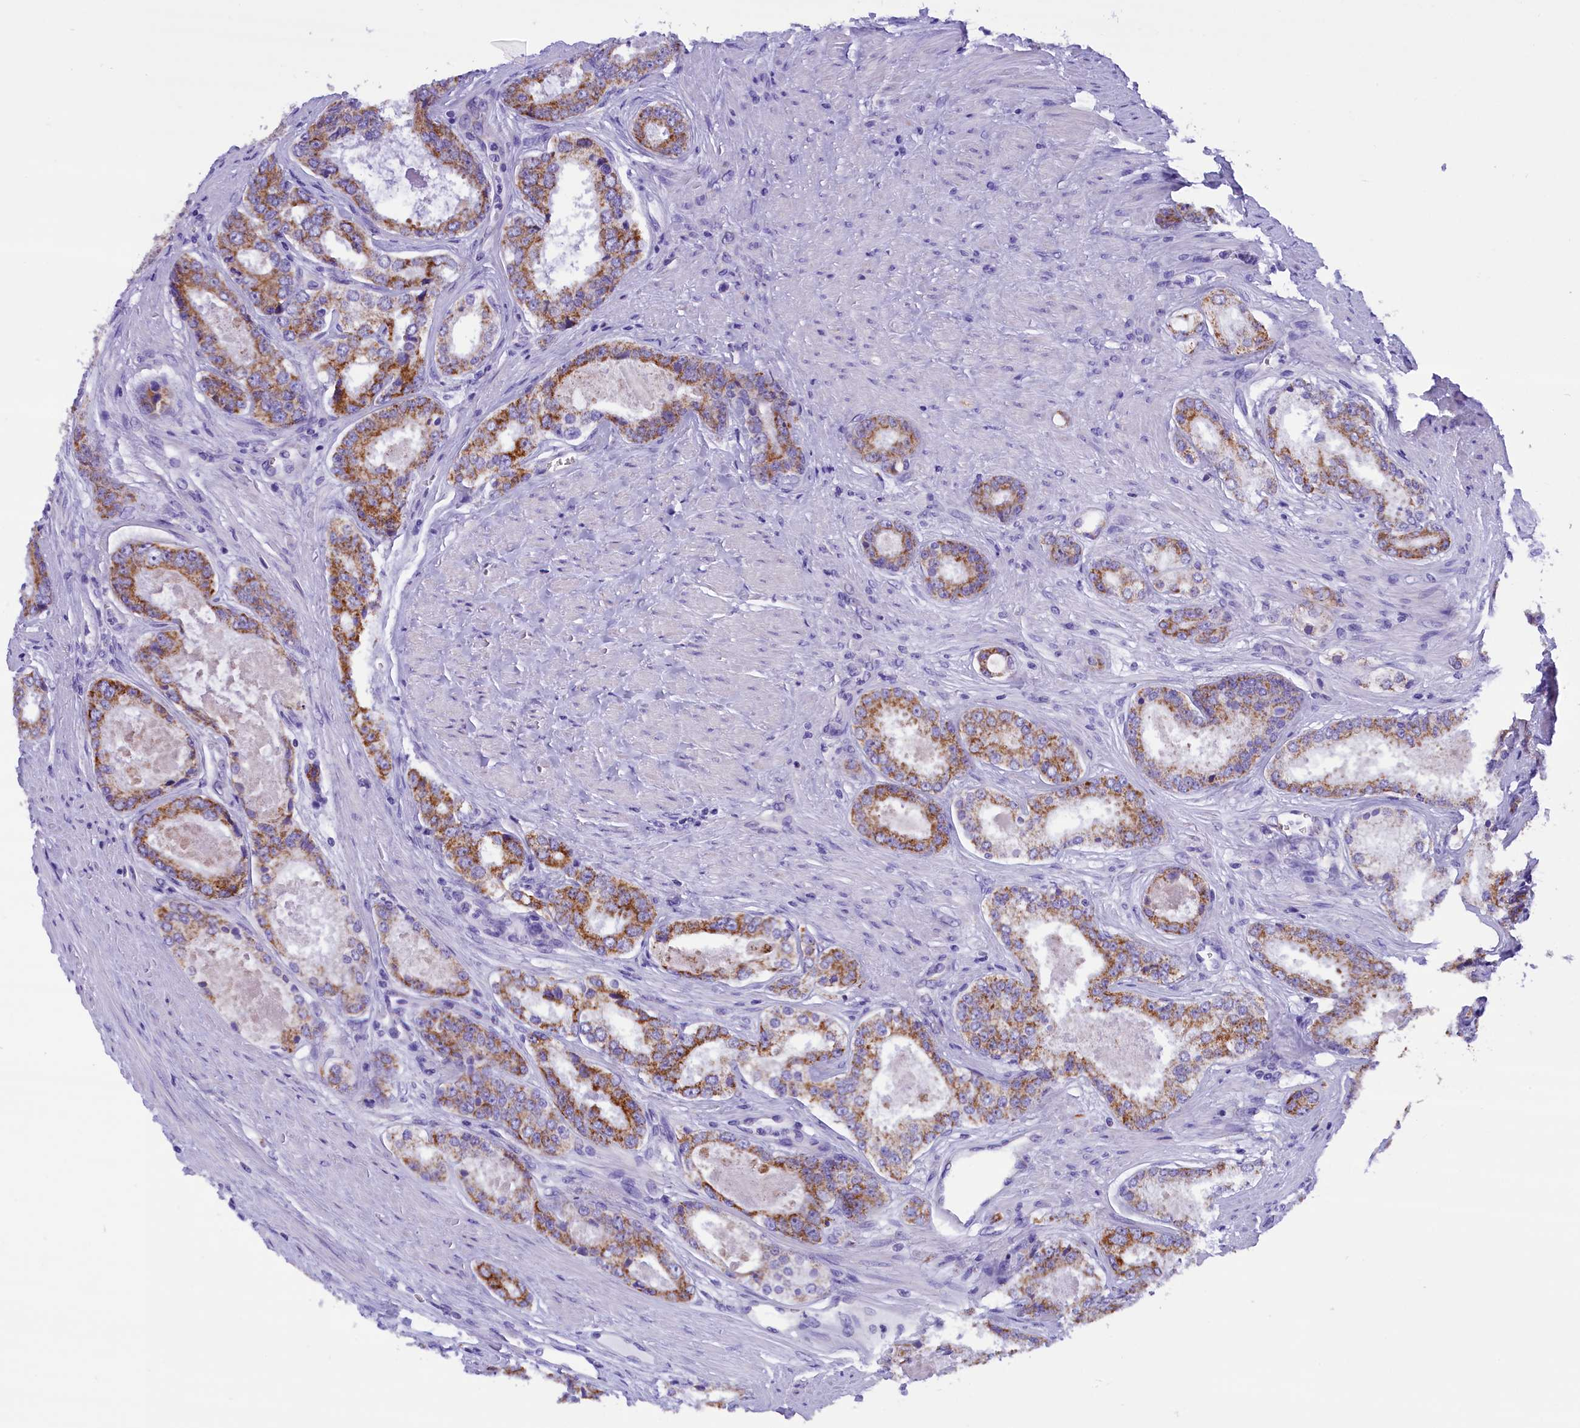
{"staining": {"intensity": "moderate", "quantity": ">75%", "location": "cytoplasmic/membranous"}, "tissue": "prostate cancer", "cell_type": "Tumor cells", "image_type": "cancer", "snomed": [{"axis": "morphology", "description": "Adenocarcinoma, Low grade"}, {"axis": "topography", "description": "Prostate"}], "caption": "Prostate cancer stained with IHC demonstrates moderate cytoplasmic/membranous positivity in about >75% of tumor cells.", "gene": "ABAT", "patient": {"sex": "male", "age": 68}}